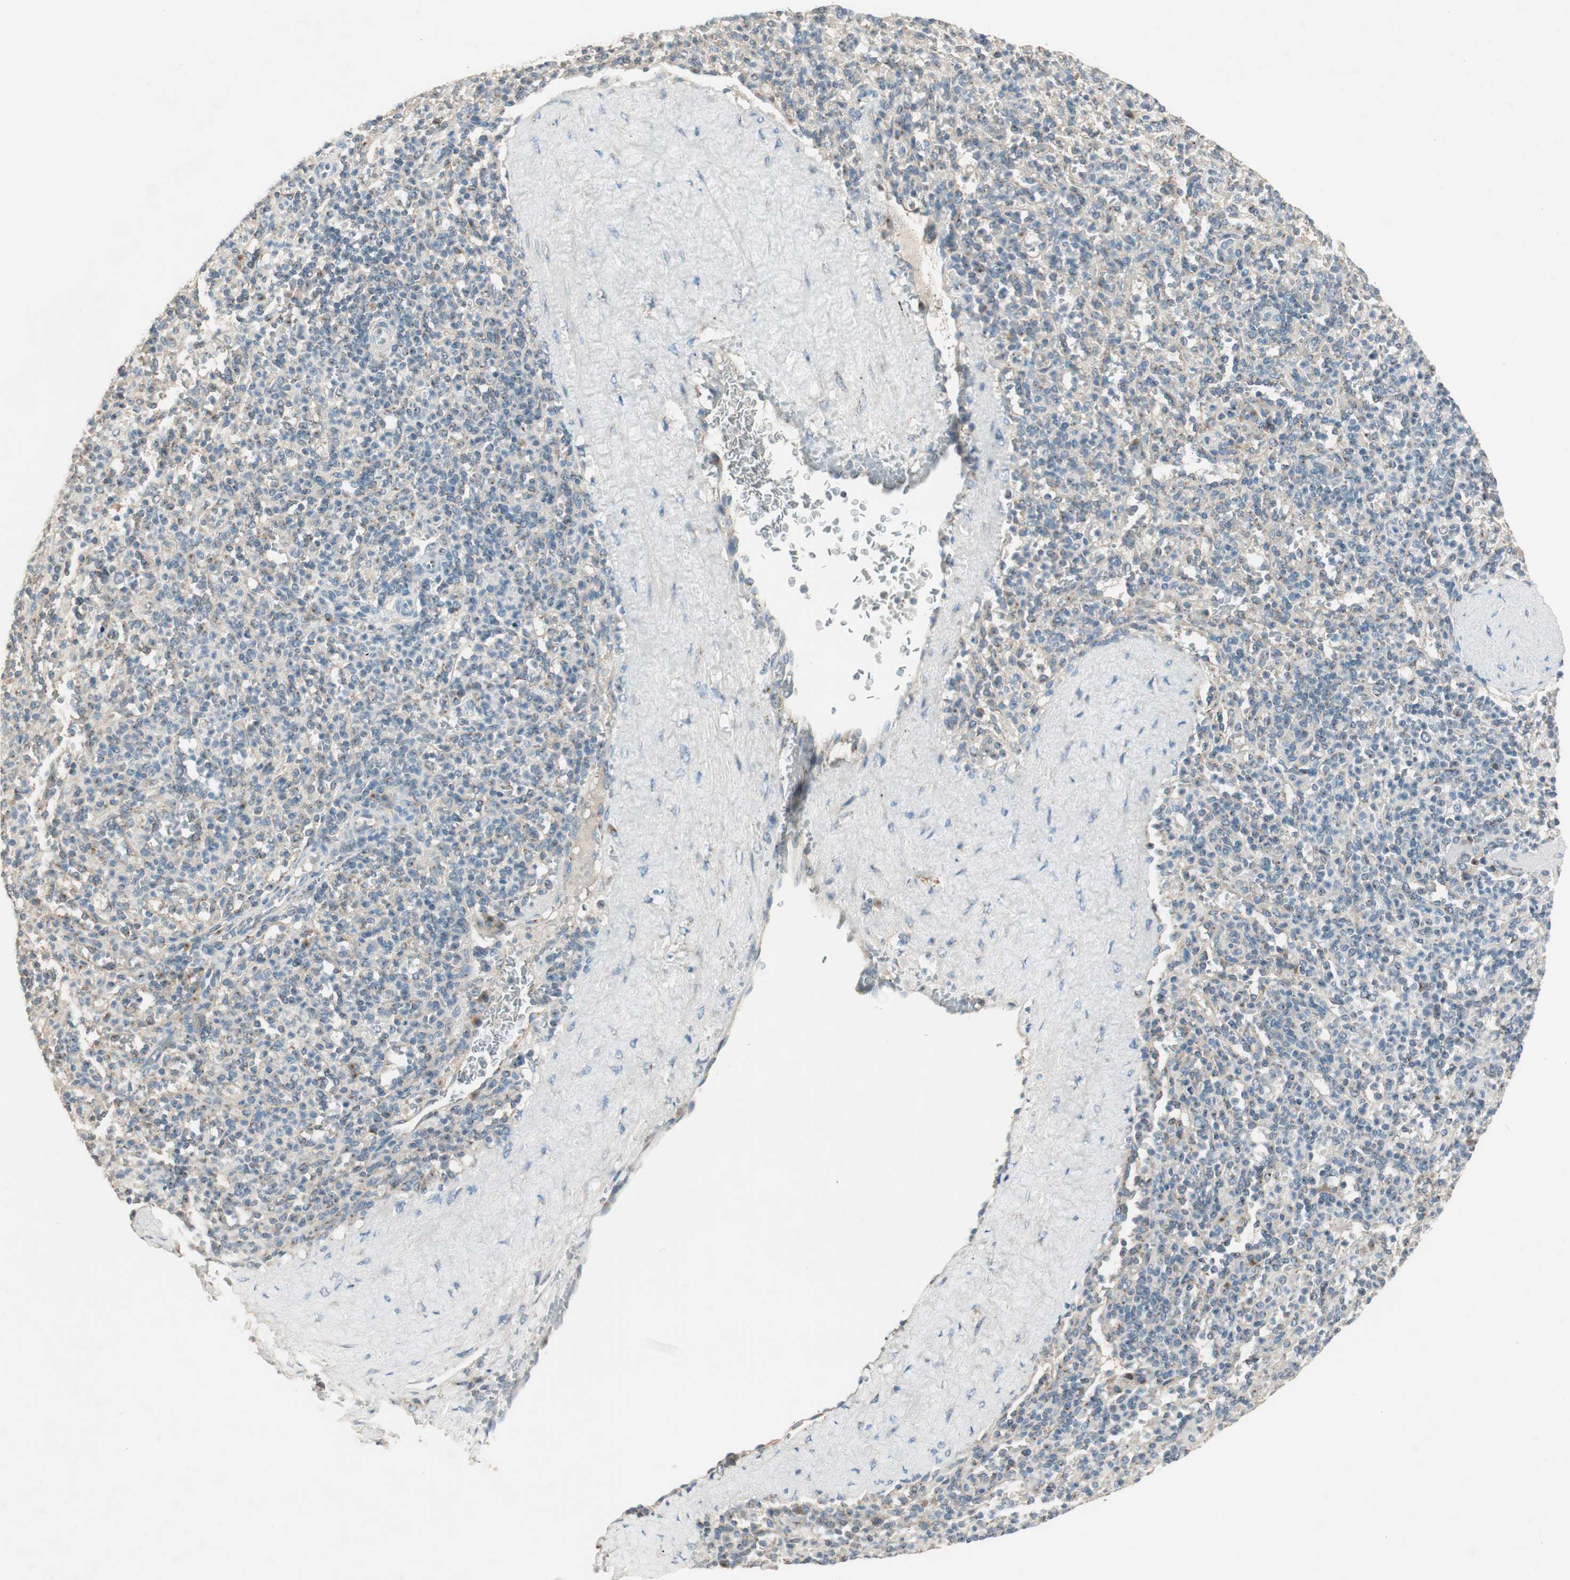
{"staining": {"intensity": "moderate", "quantity": "<25%", "location": "cytoplasmic/membranous"}, "tissue": "spleen", "cell_type": "Cells in red pulp", "image_type": "normal", "snomed": [{"axis": "morphology", "description": "Normal tissue, NOS"}, {"axis": "topography", "description": "Spleen"}], "caption": "Immunohistochemistry micrograph of normal spleen stained for a protein (brown), which exhibits low levels of moderate cytoplasmic/membranous expression in approximately <25% of cells in red pulp.", "gene": "SEC16A", "patient": {"sex": "male", "age": 36}}